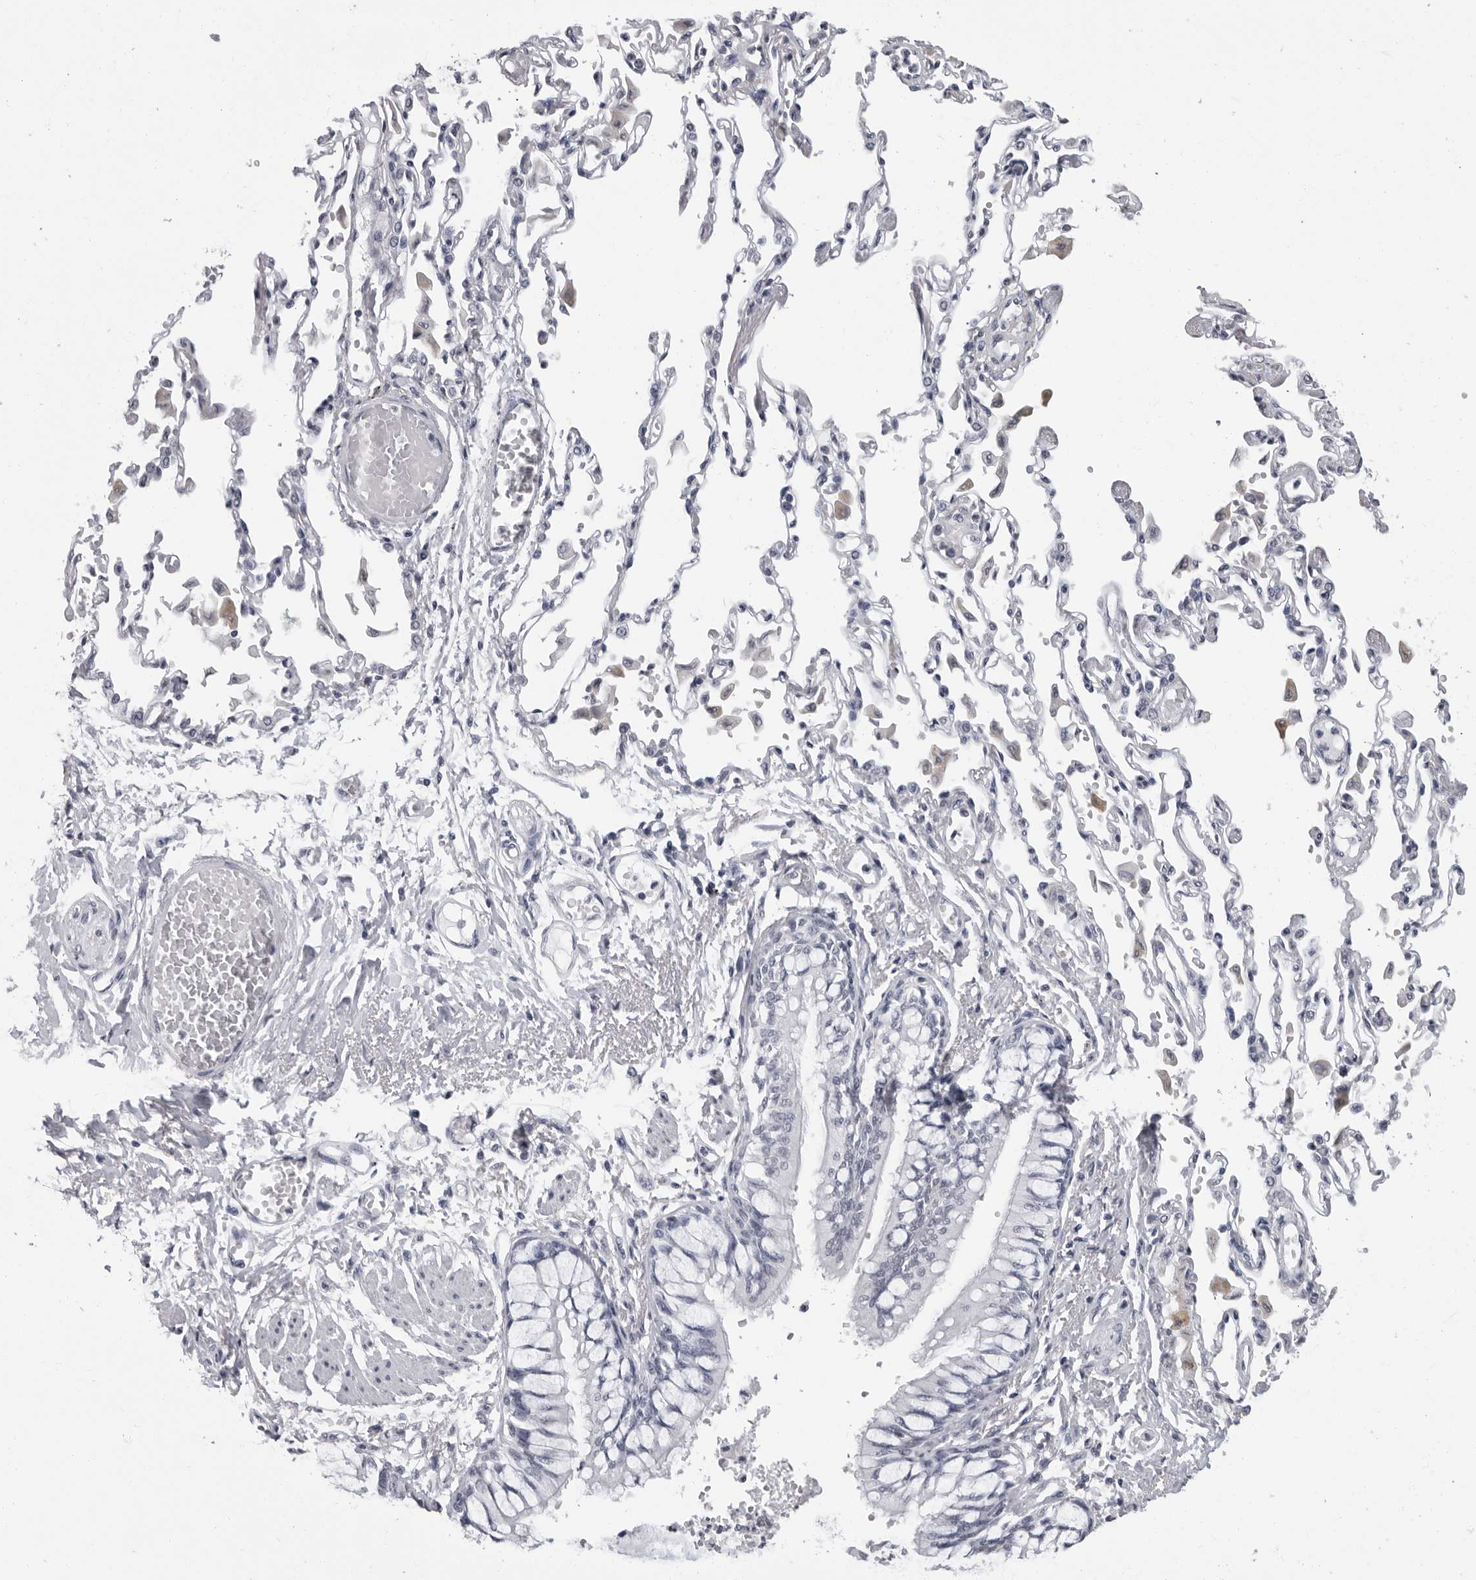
{"staining": {"intensity": "negative", "quantity": "none", "location": "none"}, "tissue": "bronchus", "cell_type": "Respiratory epithelial cells", "image_type": "normal", "snomed": [{"axis": "morphology", "description": "Normal tissue, NOS"}, {"axis": "topography", "description": "Cartilage tissue"}, {"axis": "topography", "description": "Bronchus"}, {"axis": "topography", "description": "Lung"}], "caption": "Respiratory epithelial cells show no significant protein expression in benign bronchus. (Stains: DAB (3,3'-diaminobenzidine) IHC with hematoxylin counter stain, Microscopy: brightfield microscopy at high magnification).", "gene": "HEPACAM", "patient": {"sex": "female", "age": 49}}